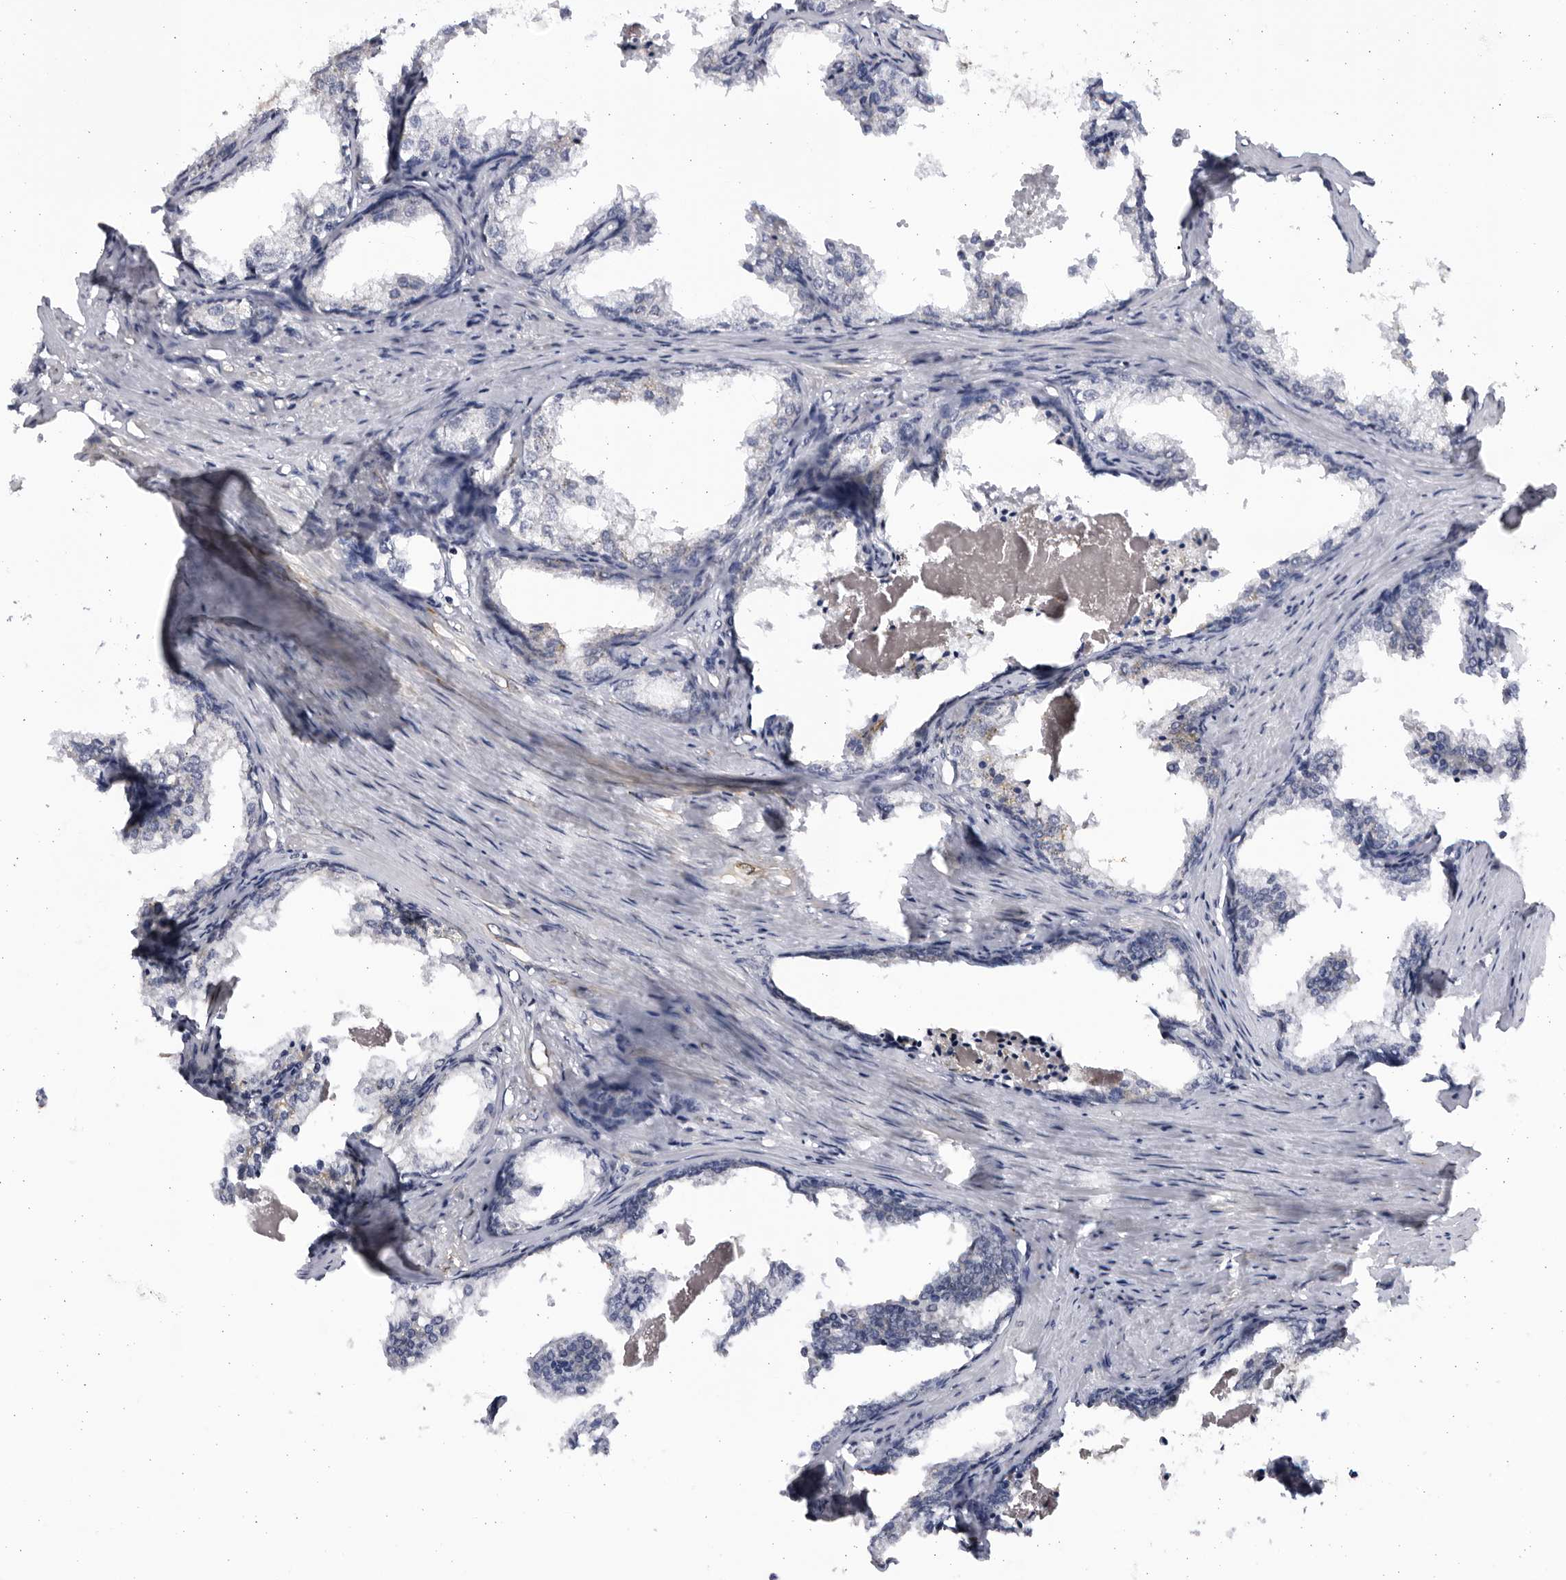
{"staining": {"intensity": "negative", "quantity": "none", "location": "none"}, "tissue": "prostate cancer", "cell_type": "Tumor cells", "image_type": "cancer", "snomed": [{"axis": "morphology", "description": "Adenocarcinoma, High grade"}, {"axis": "topography", "description": "Prostate"}], "caption": "Adenocarcinoma (high-grade) (prostate) was stained to show a protein in brown. There is no significant positivity in tumor cells.", "gene": "BMP2K", "patient": {"sex": "male", "age": 58}}